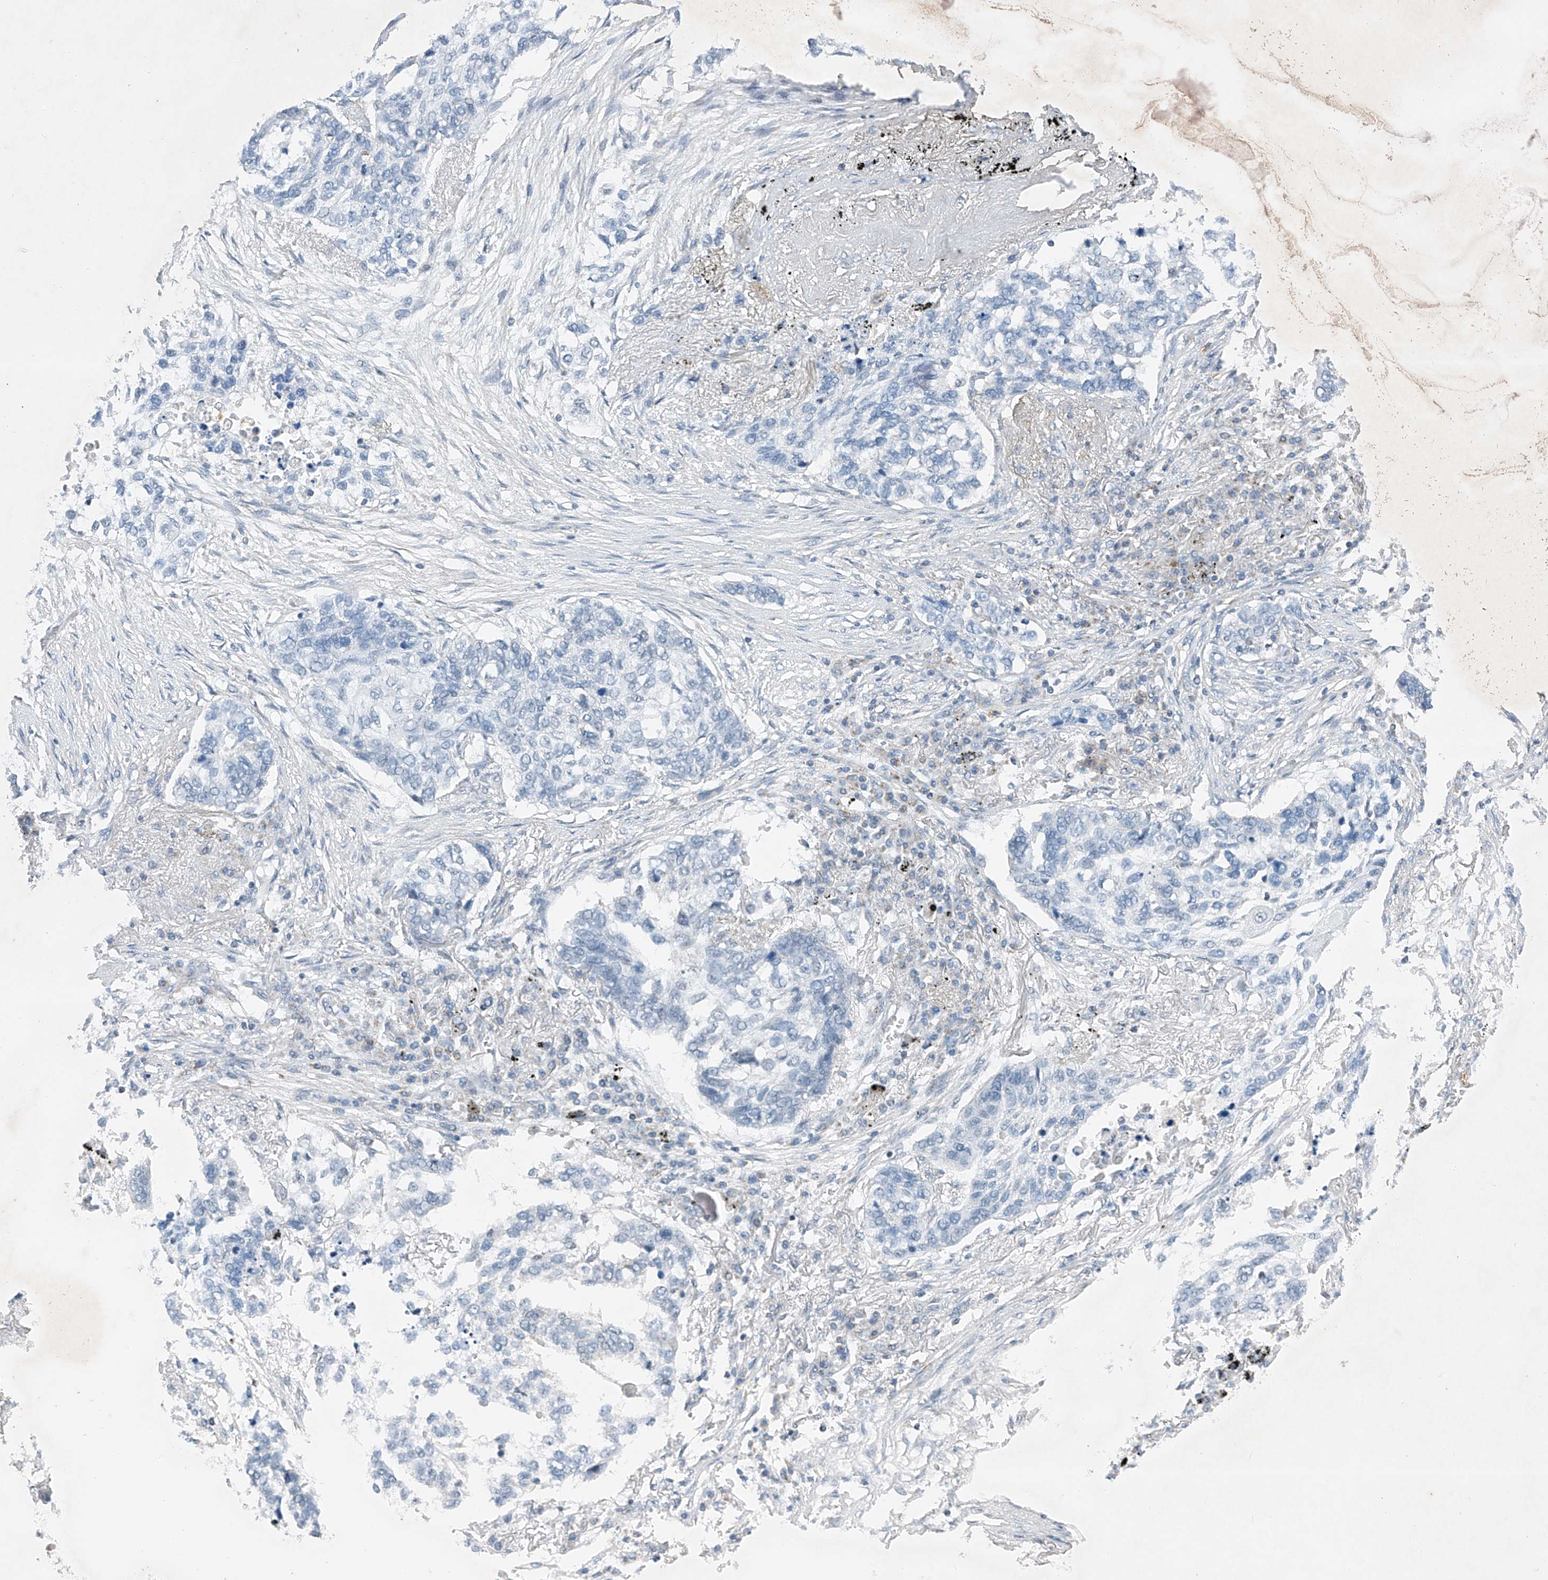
{"staining": {"intensity": "negative", "quantity": "none", "location": "none"}, "tissue": "lung cancer", "cell_type": "Tumor cells", "image_type": "cancer", "snomed": [{"axis": "morphology", "description": "Squamous cell carcinoma, NOS"}, {"axis": "topography", "description": "Lung"}], "caption": "There is no significant staining in tumor cells of lung cancer (squamous cell carcinoma).", "gene": "KLF15", "patient": {"sex": "female", "age": 63}}